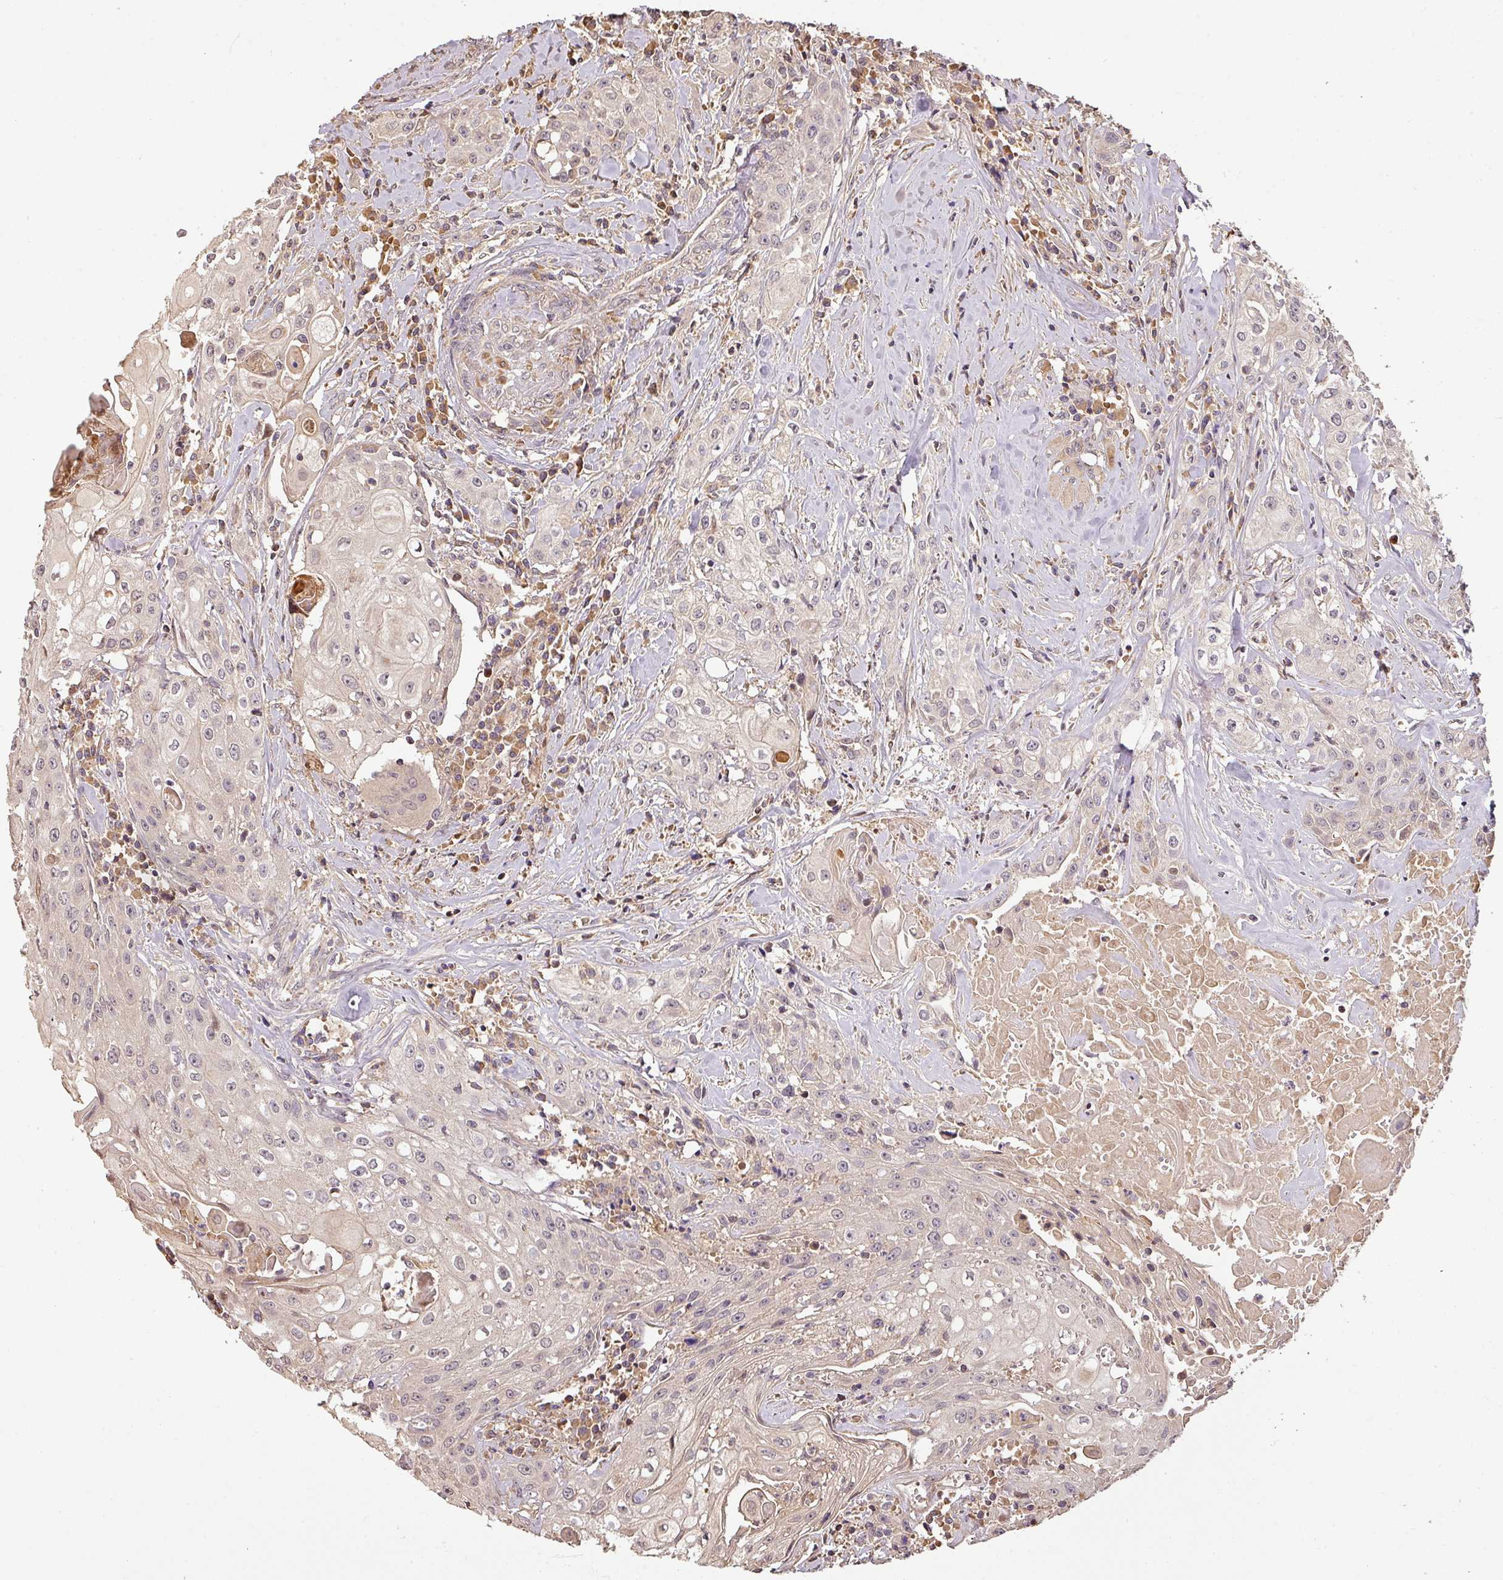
{"staining": {"intensity": "negative", "quantity": "none", "location": "none"}, "tissue": "head and neck cancer", "cell_type": "Tumor cells", "image_type": "cancer", "snomed": [{"axis": "morphology", "description": "Squamous cell carcinoma, NOS"}, {"axis": "topography", "description": "Oral tissue"}, {"axis": "topography", "description": "Head-Neck"}], "caption": "An IHC histopathology image of squamous cell carcinoma (head and neck) is shown. There is no staining in tumor cells of squamous cell carcinoma (head and neck). Brightfield microscopy of IHC stained with DAB (3,3'-diaminobenzidine) (brown) and hematoxylin (blue), captured at high magnification.", "gene": "BPIFB3", "patient": {"sex": "female", "age": 82}}